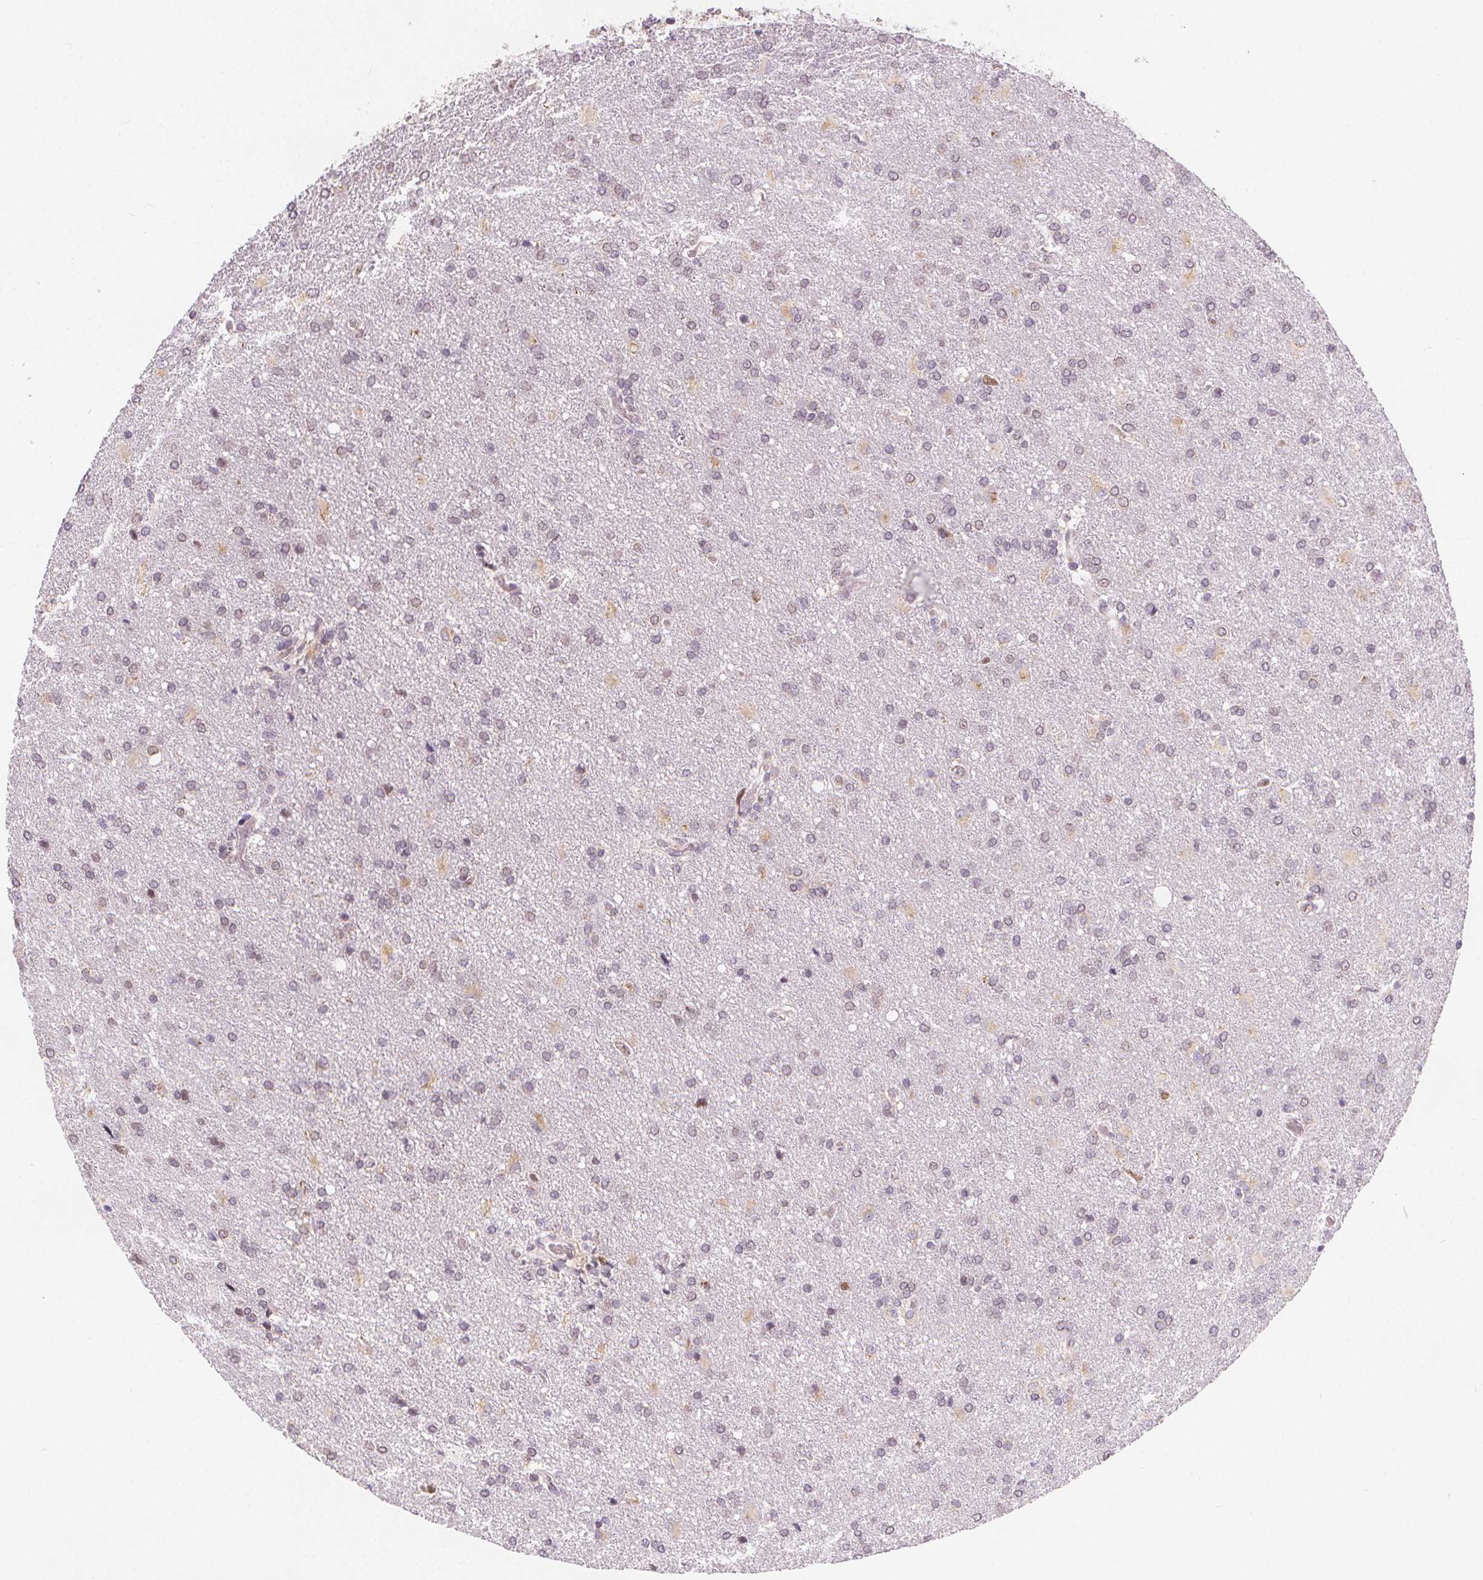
{"staining": {"intensity": "negative", "quantity": "none", "location": "none"}, "tissue": "glioma", "cell_type": "Tumor cells", "image_type": "cancer", "snomed": [{"axis": "morphology", "description": "Glioma, malignant, High grade"}, {"axis": "topography", "description": "Brain"}], "caption": "Immunohistochemical staining of glioma shows no significant positivity in tumor cells.", "gene": "TIPIN", "patient": {"sex": "male", "age": 68}}